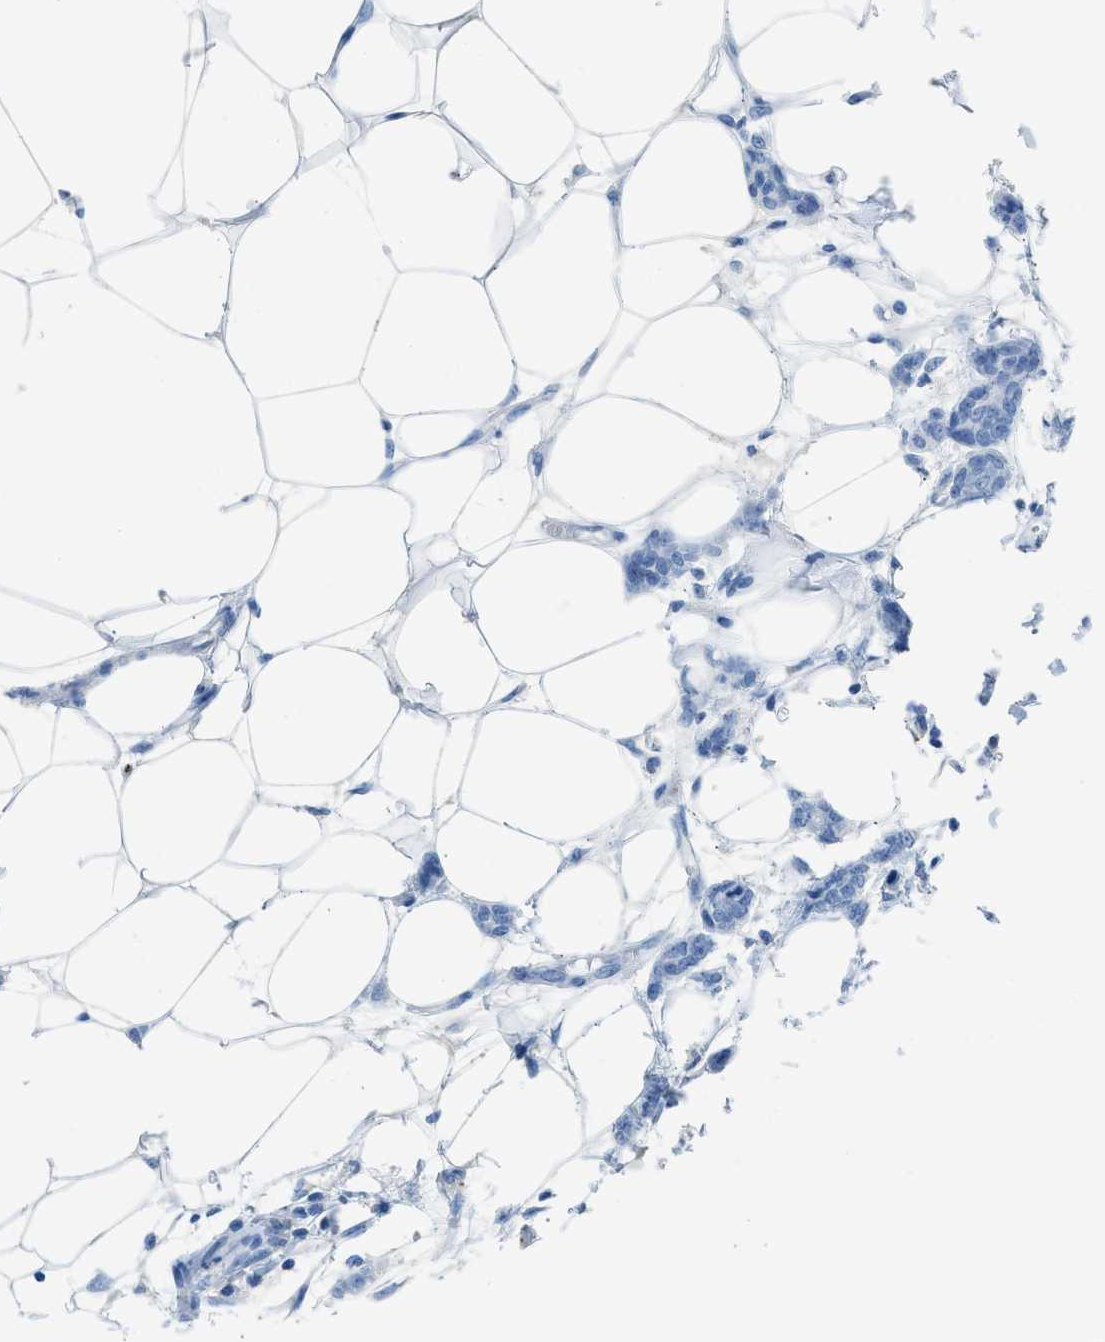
{"staining": {"intensity": "negative", "quantity": "none", "location": "none"}, "tissue": "breast cancer", "cell_type": "Tumor cells", "image_type": "cancer", "snomed": [{"axis": "morphology", "description": "Lobular carcinoma"}, {"axis": "topography", "description": "Skin"}, {"axis": "topography", "description": "Breast"}], "caption": "IHC of breast cancer displays no staining in tumor cells.", "gene": "FAIM2", "patient": {"sex": "female", "age": 46}}